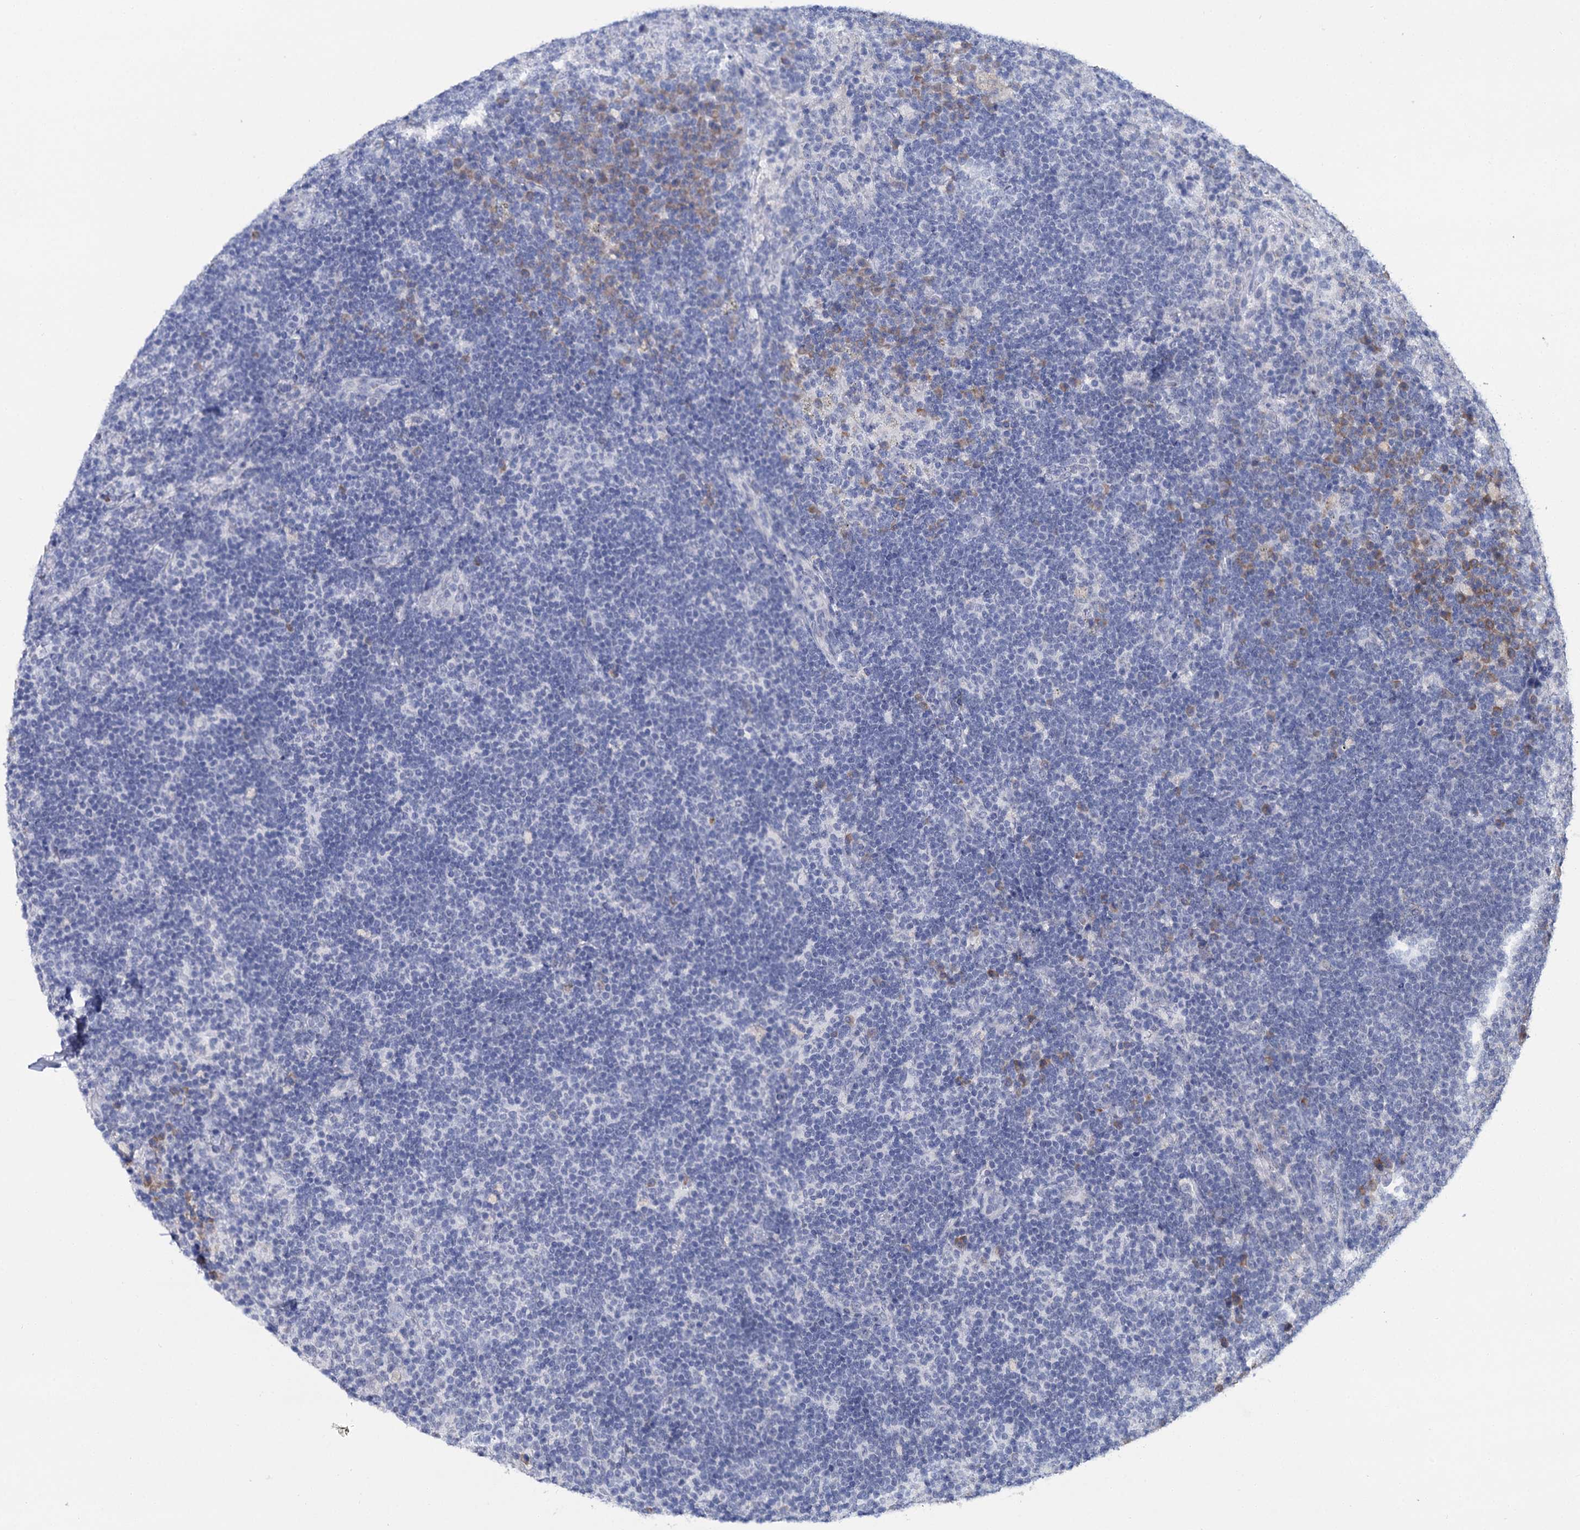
{"staining": {"intensity": "negative", "quantity": "none", "location": "none"}, "tissue": "lymph node", "cell_type": "Germinal center cells", "image_type": "normal", "snomed": [{"axis": "morphology", "description": "Normal tissue, NOS"}, {"axis": "topography", "description": "Lymph node"}], "caption": "Germinal center cells are negative for brown protein staining in benign lymph node. (DAB (3,3'-diaminobenzidine) immunohistochemistry visualized using brightfield microscopy, high magnification).", "gene": "SPATS2", "patient": {"sex": "female", "age": 70}}